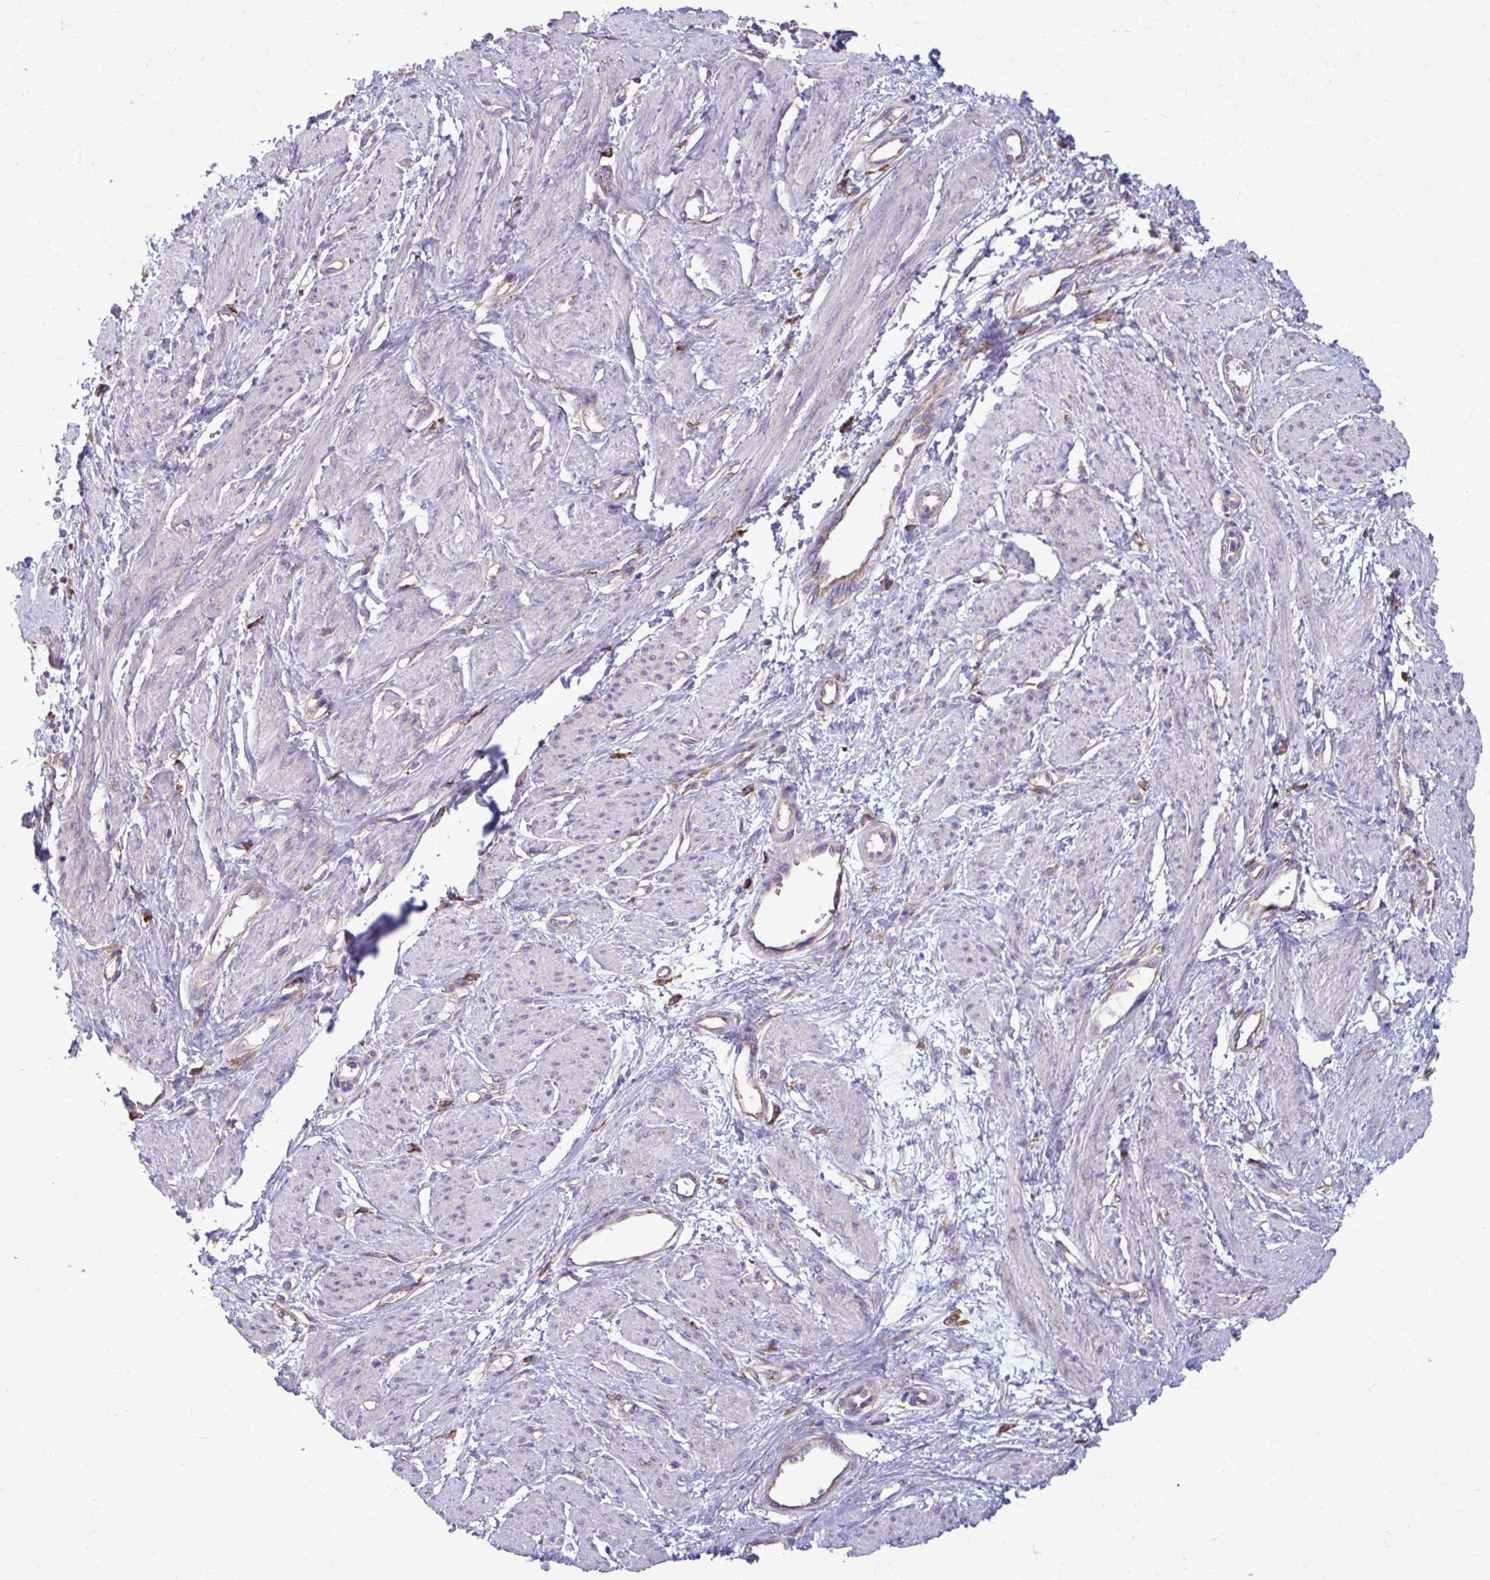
{"staining": {"intensity": "negative", "quantity": "none", "location": "none"}, "tissue": "smooth muscle", "cell_type": "Smooth muscle cells", "image_type": "normal", "snomed": [{"axis": "morphology", "description": "Normal tissue, NOS"}, {"axis": "topography", "description": "Smooth muscle"}, {"axis": "topography", "description": "Uterus"}], "caption": "The photomicrograph reveals no significant expression in smooth muscle cells of smooth muscle.", "gene": "CLTA", "patient": {"sex": "female", "age": 39}}